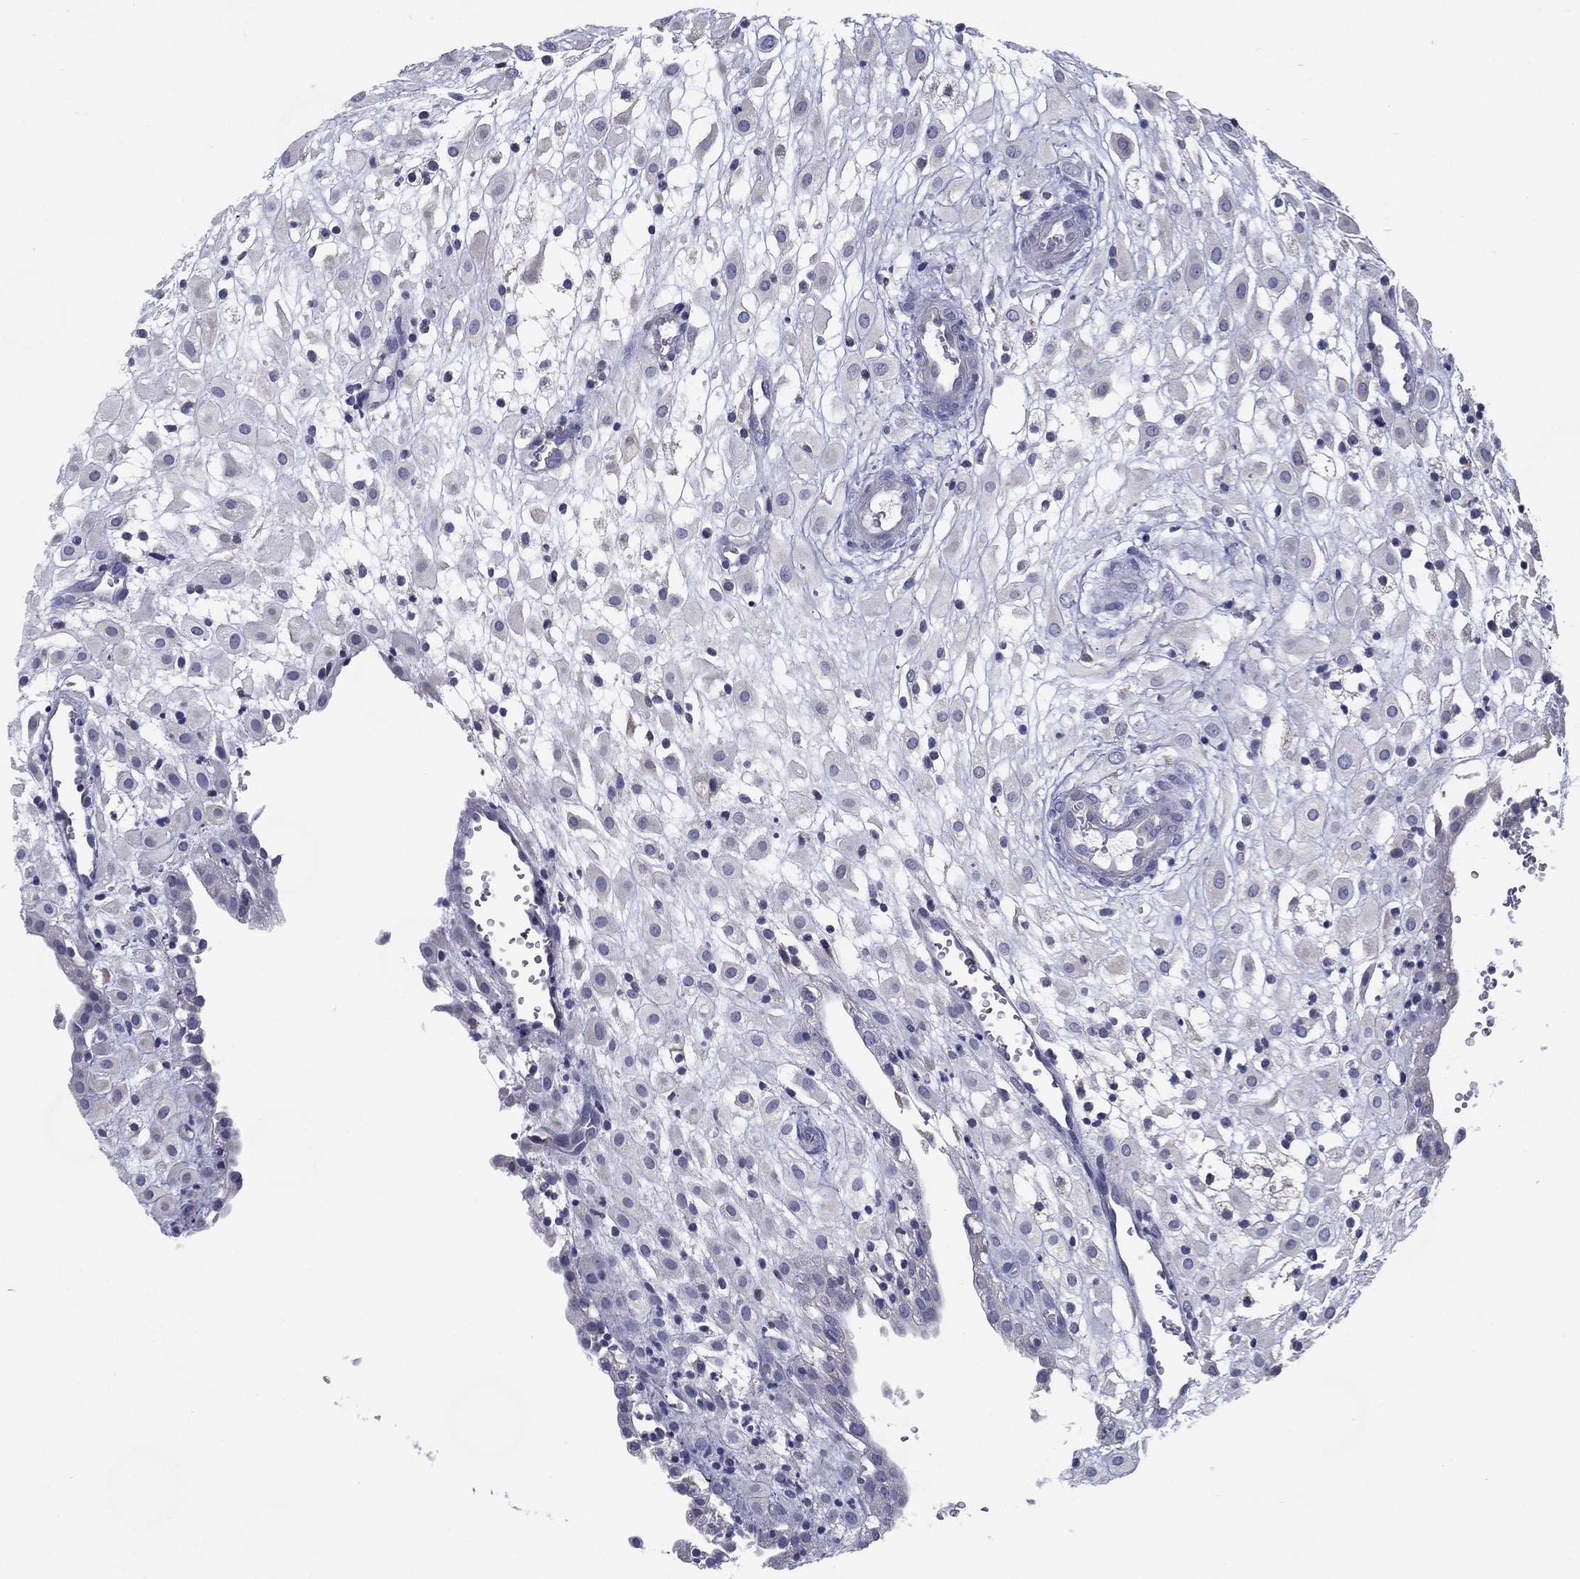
{"staining": {"intensity": "negative", "quantity": "none", "location": "none"}, "tissue": "placenta", "cell_type": "Decidual cells", "image_type": "normal", "snomed": [{"axis": "morphology", "description": "Normal tissue, NOS"}, {"axis": "topography", "description": "Placenta"}], "caption": "This is an immunohistochemistry histopathology image of benign human placenta. There is no expression in decidual cells.", "gene": "C19orf18", "patient": {"sex": "female", "age": 24}}